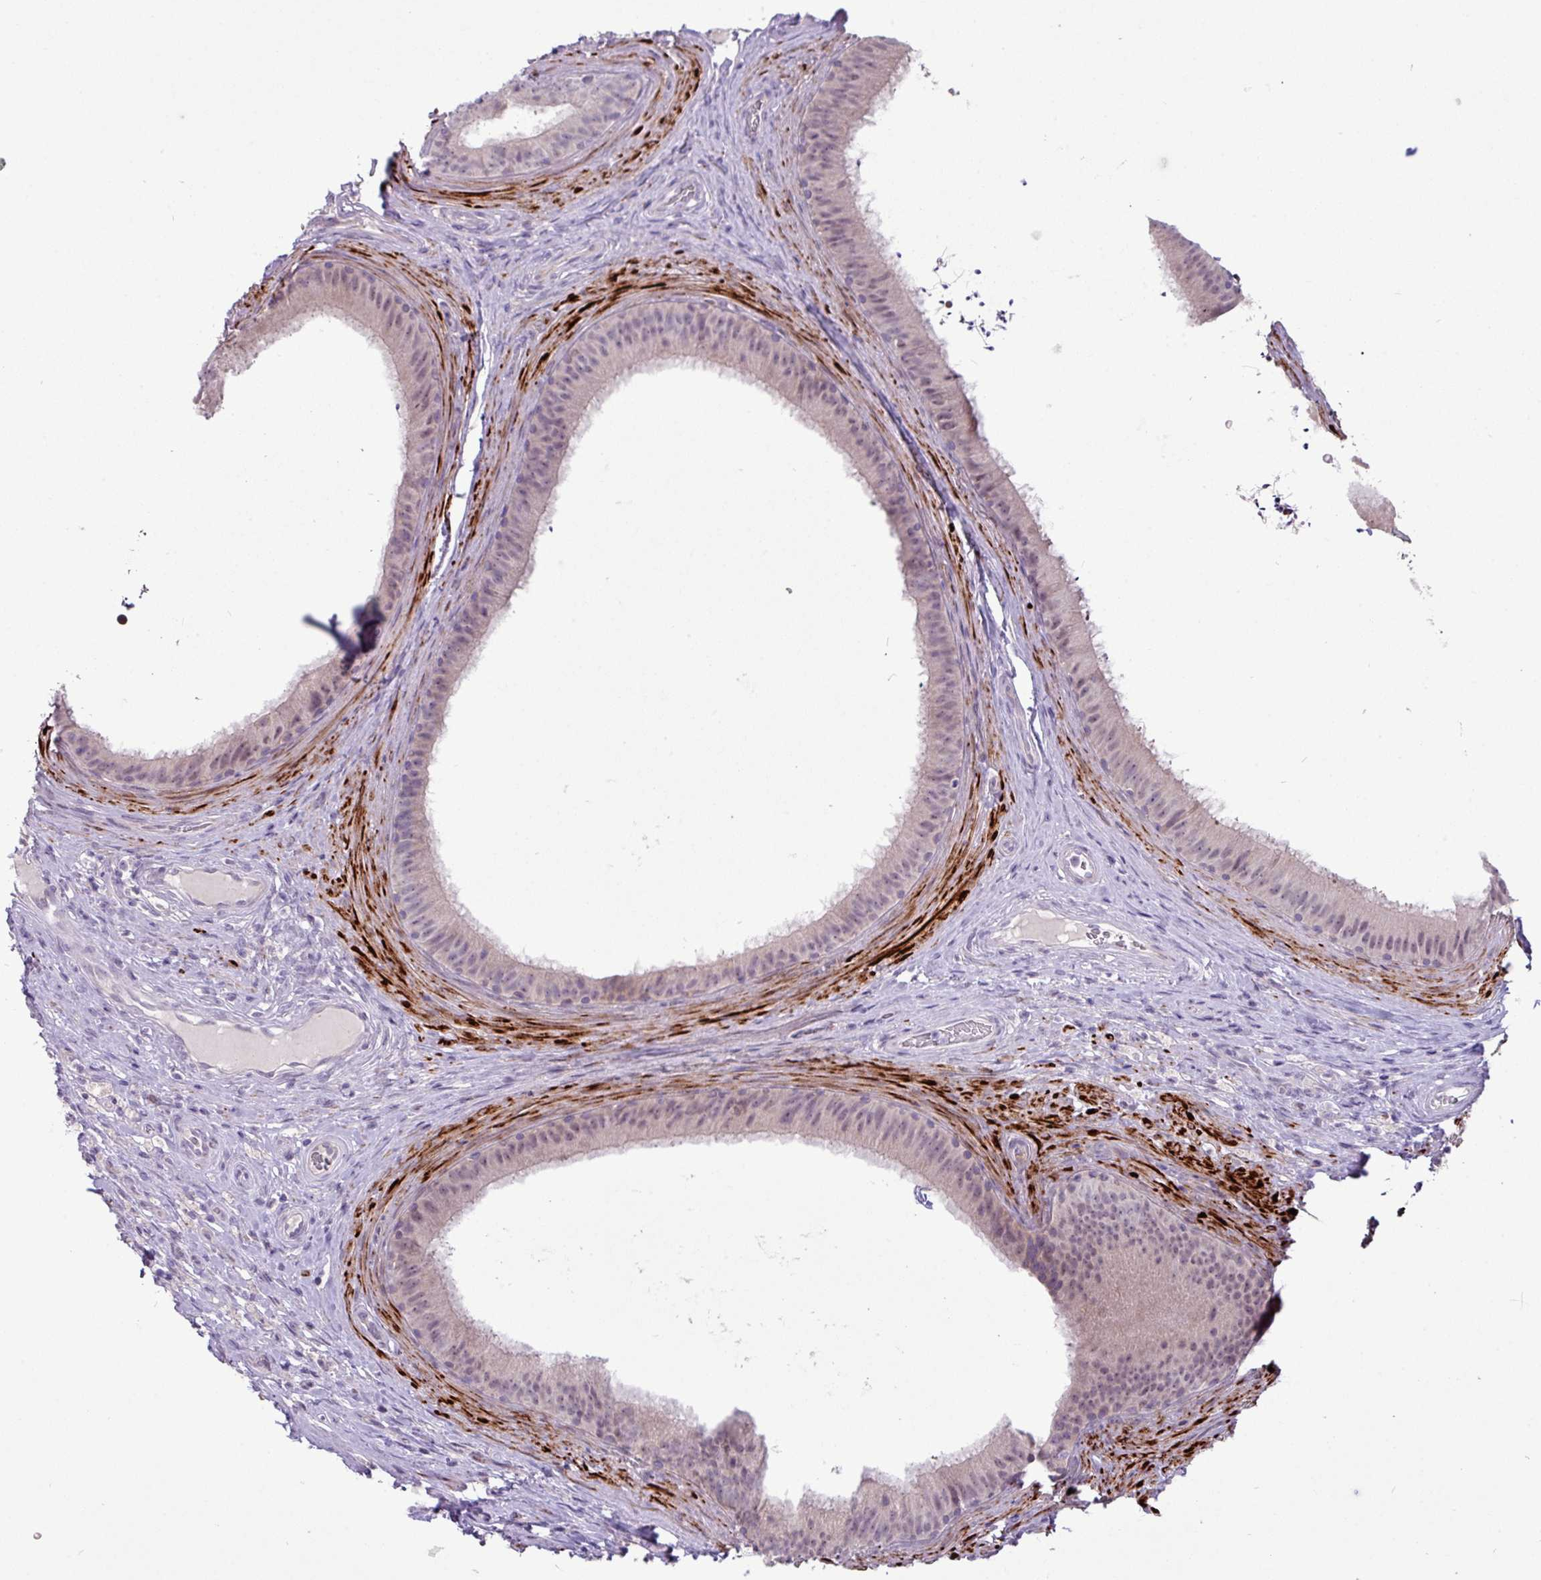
{"staining": {"intensity": "negative", "quantity": "none", "location": "none"}, "tissue": "epididymis", "cell_type": "Glandular cells", "image_type": "normal", "snomed": [{"axis": "morphology", "description": "Normal tissue, NOS"}, {"axis": "topography", "description": "Testis"}, {"axis": "topography", "description": "Epididymis"}], "caption": "Immunohistochemistry of unremarkable human epididymis shows no staining in glandular cells. Brightfield microscopy of immunohistochemistry (IHC) stained with DAB (brown) and hematoxylin (blue), captured at high magnification.", "gene": "RIPPLY1", "patient": {"sex": "male", "age": 41}}